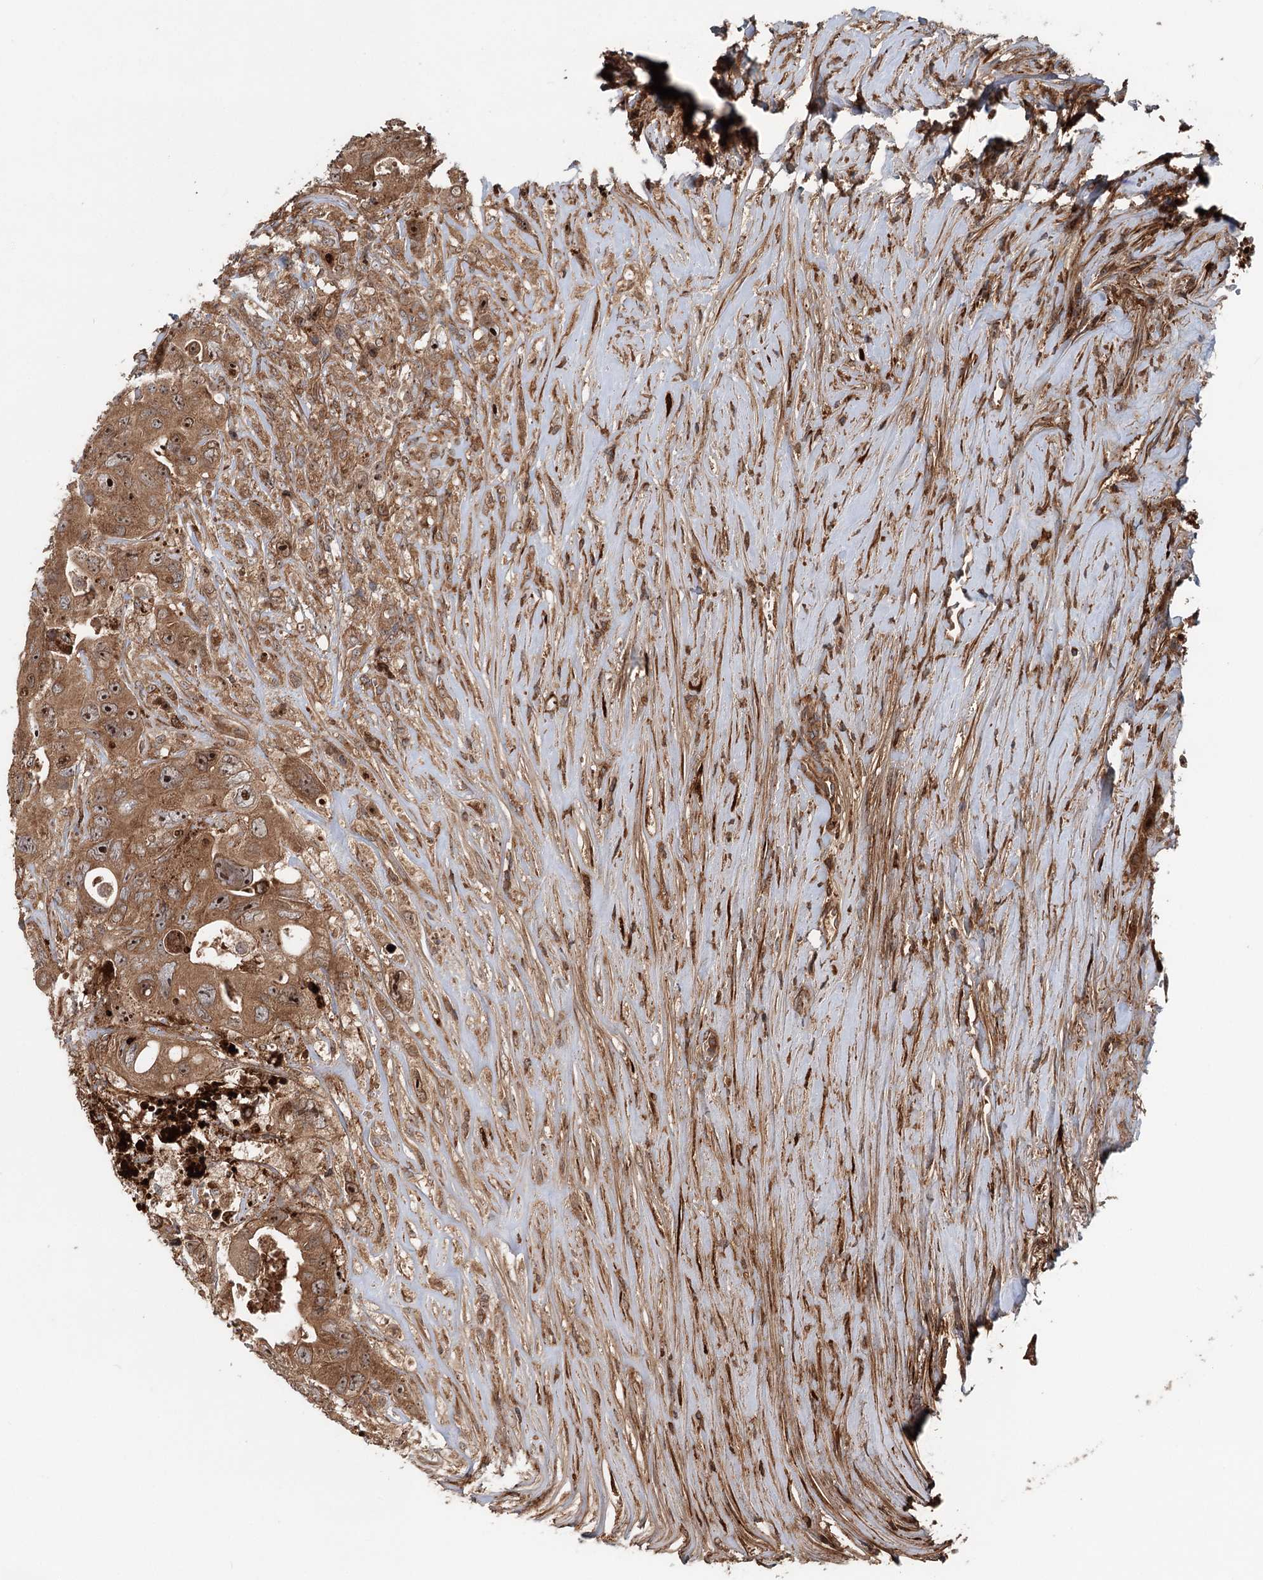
{"staining": {"intensity": "moderate", "quantity": ">75%", "location": "cytoplasmic/membranous,nuclear"}, "tissue": "colorectal cancer", "cell_type": "Tumor cells", "image_type": "cancer", "snomed": [{"axis": "morphology", "description": "Adenocarcinoma, NOS"}, {"axis": "topography", "description": "Colon"}], "caption": "Human colorectal cancer stained with a brown dye reveals moderate cytoplasmic/membranous and nuclear positive expression in about >75% of tumor cells.", "gene": "RNF111", "patient": {"sex": "female", "age": 46}}